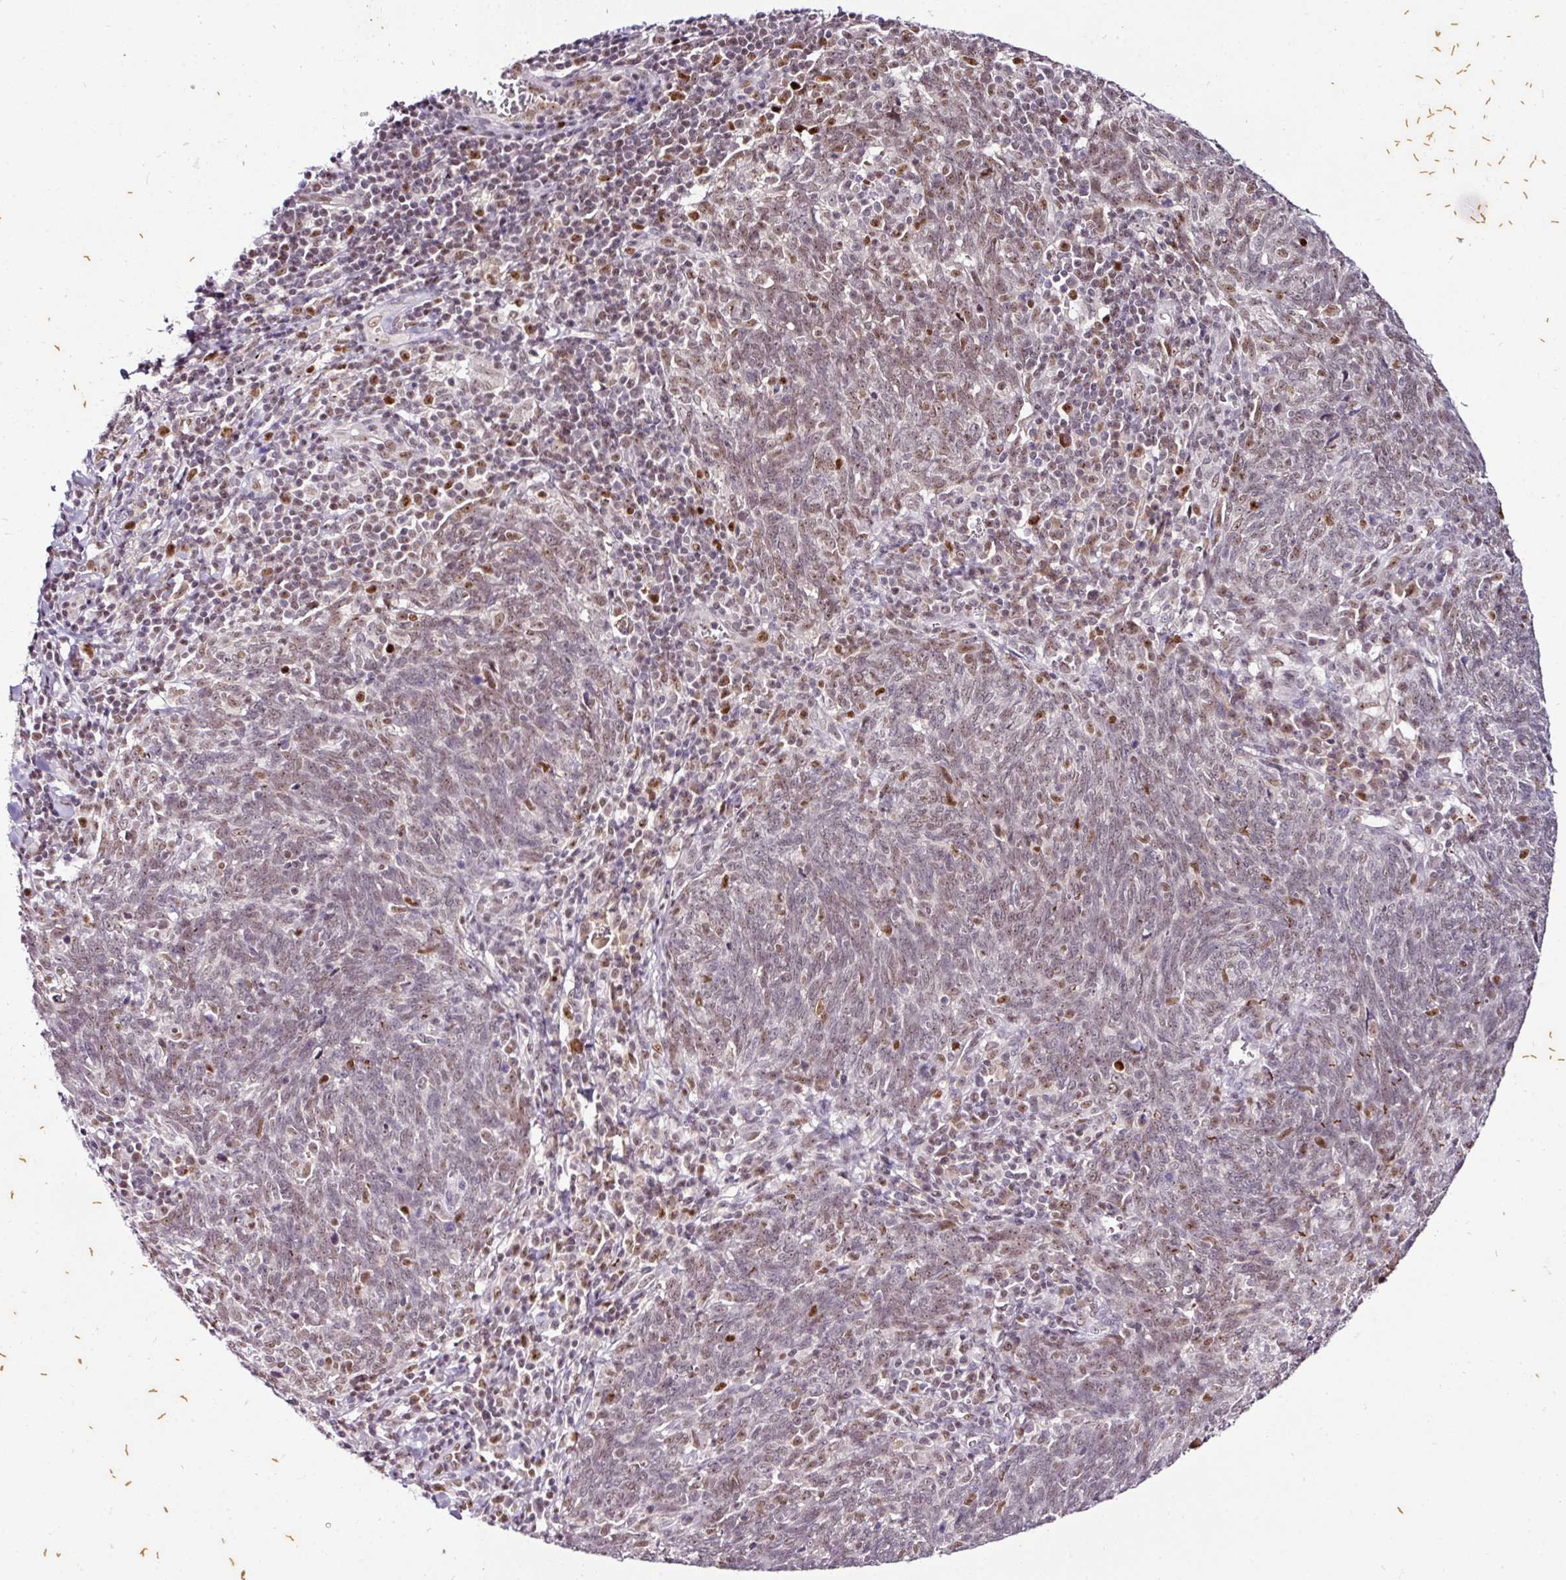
{"staining": {"intensity": "moderate", "quantity": "25%-75%", "location": "nuclear"}, "tissue": "lung cancer", "cell_type": "Tumor cells", "image_type": "cancer", "snomed": [{"axis": "morphology", "description": "Squamous cell carcinoma, NOS"}, {"axis": "topography", "description": "Lung"}], "caption": "Protein staining shows moderate nuclear positivity in approximately 25%-75% of tumor cells in lung cancer. Nuclei are stained in blue.", "gene": "KLF16", "patient": {"sex": "female", "age": 72}}